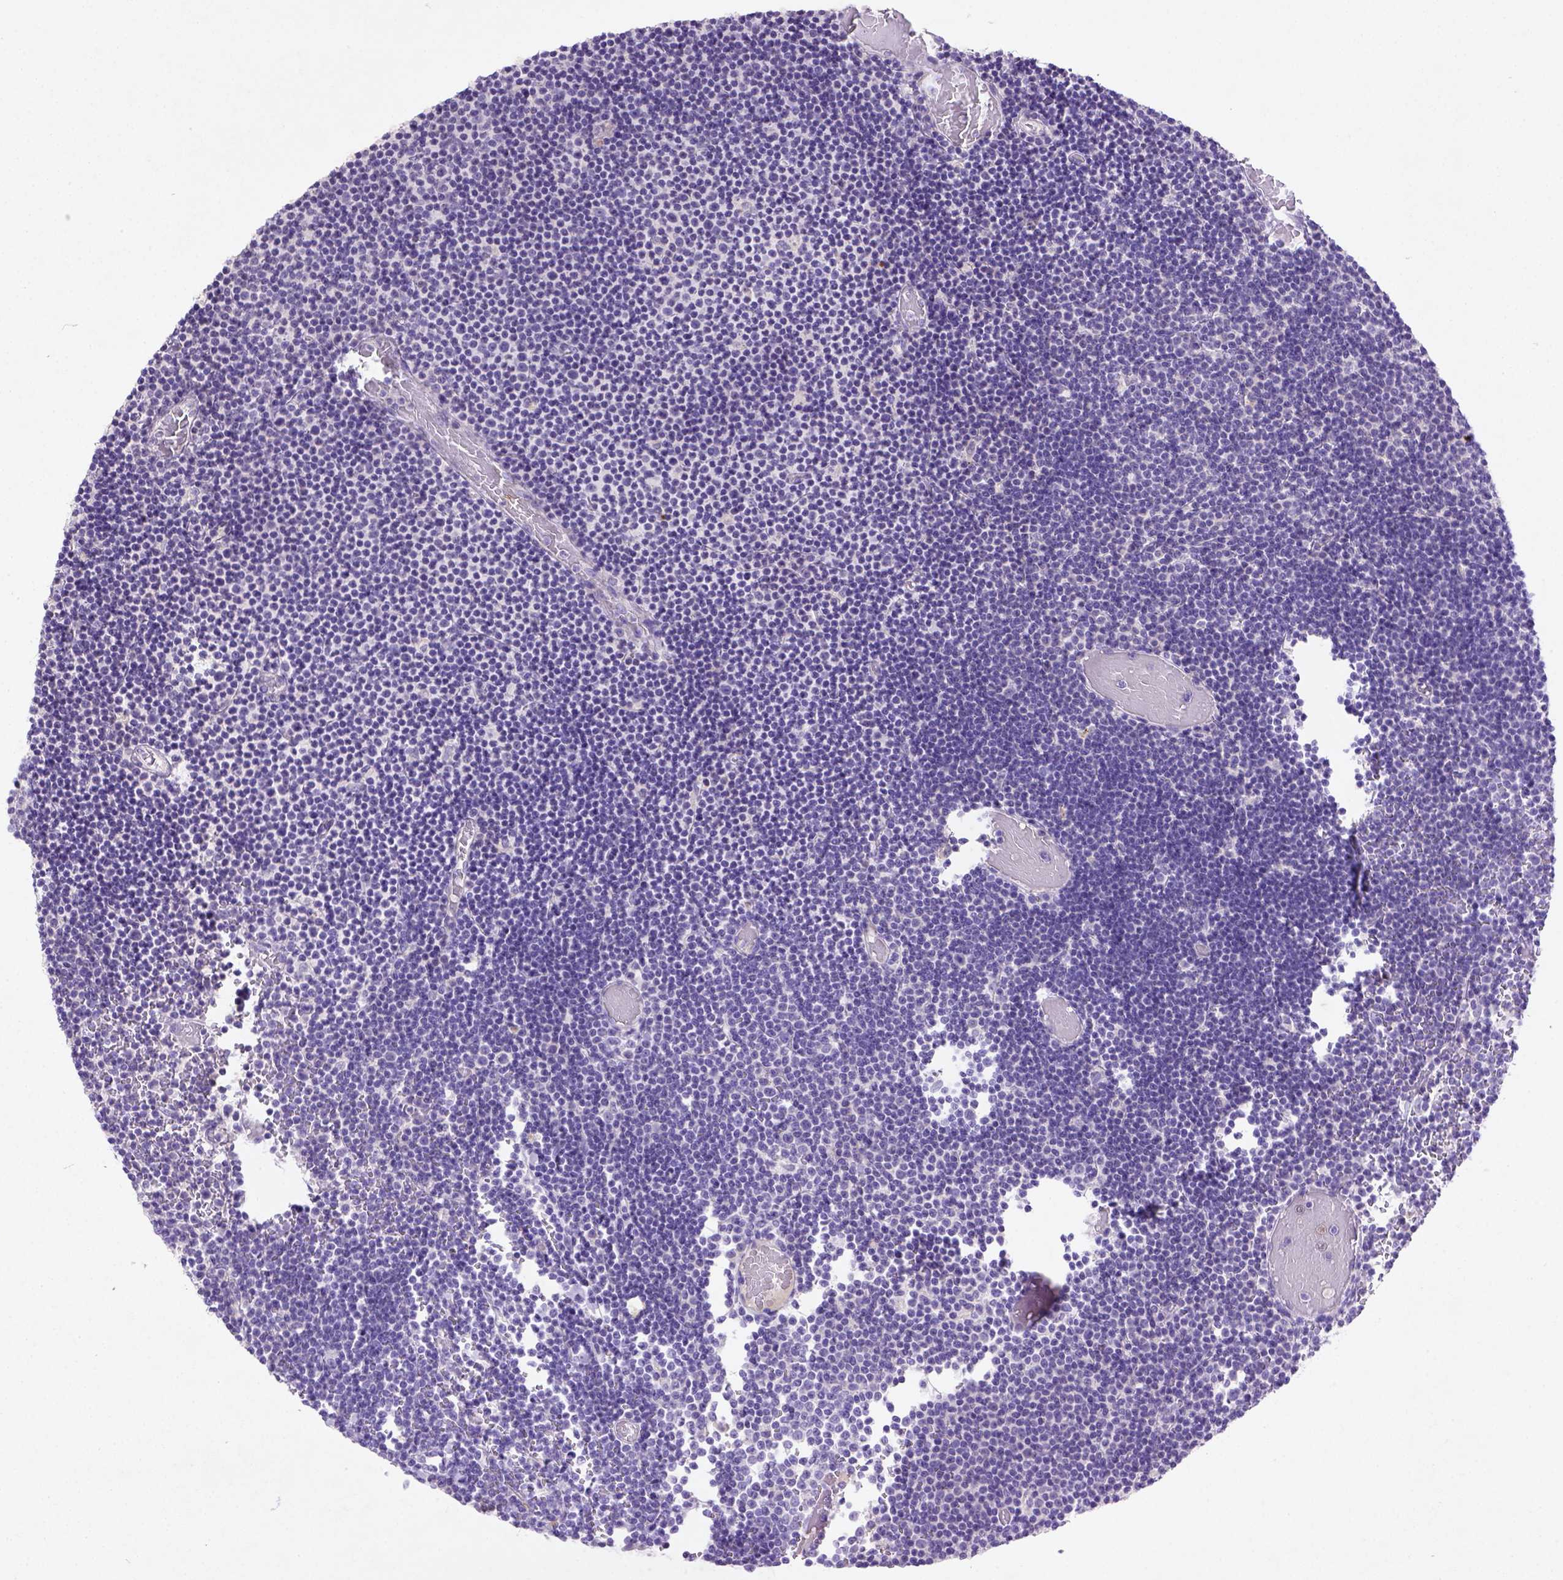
{"staining": {"intensity": "negative", "quantity": "none", "location": "none"}, "tissue": "lymphoma", "cell_type": "Tumor cells", "image_type": "cancer", "snomed": [{"axis": "morphology", "description": "Malignant lymphoma, non-Hodgkin's type, Low grade"}, {"axis": "topography", "description": "Brain"}], "caption": "IHC image of malignant lymphoma, non-Hodgkin's type (low-grade) stained for a protein (brown), which shows no positivity in tumor cells.", "gene": "NUDT2", "patient": {"sex": "female", "age": 66}}